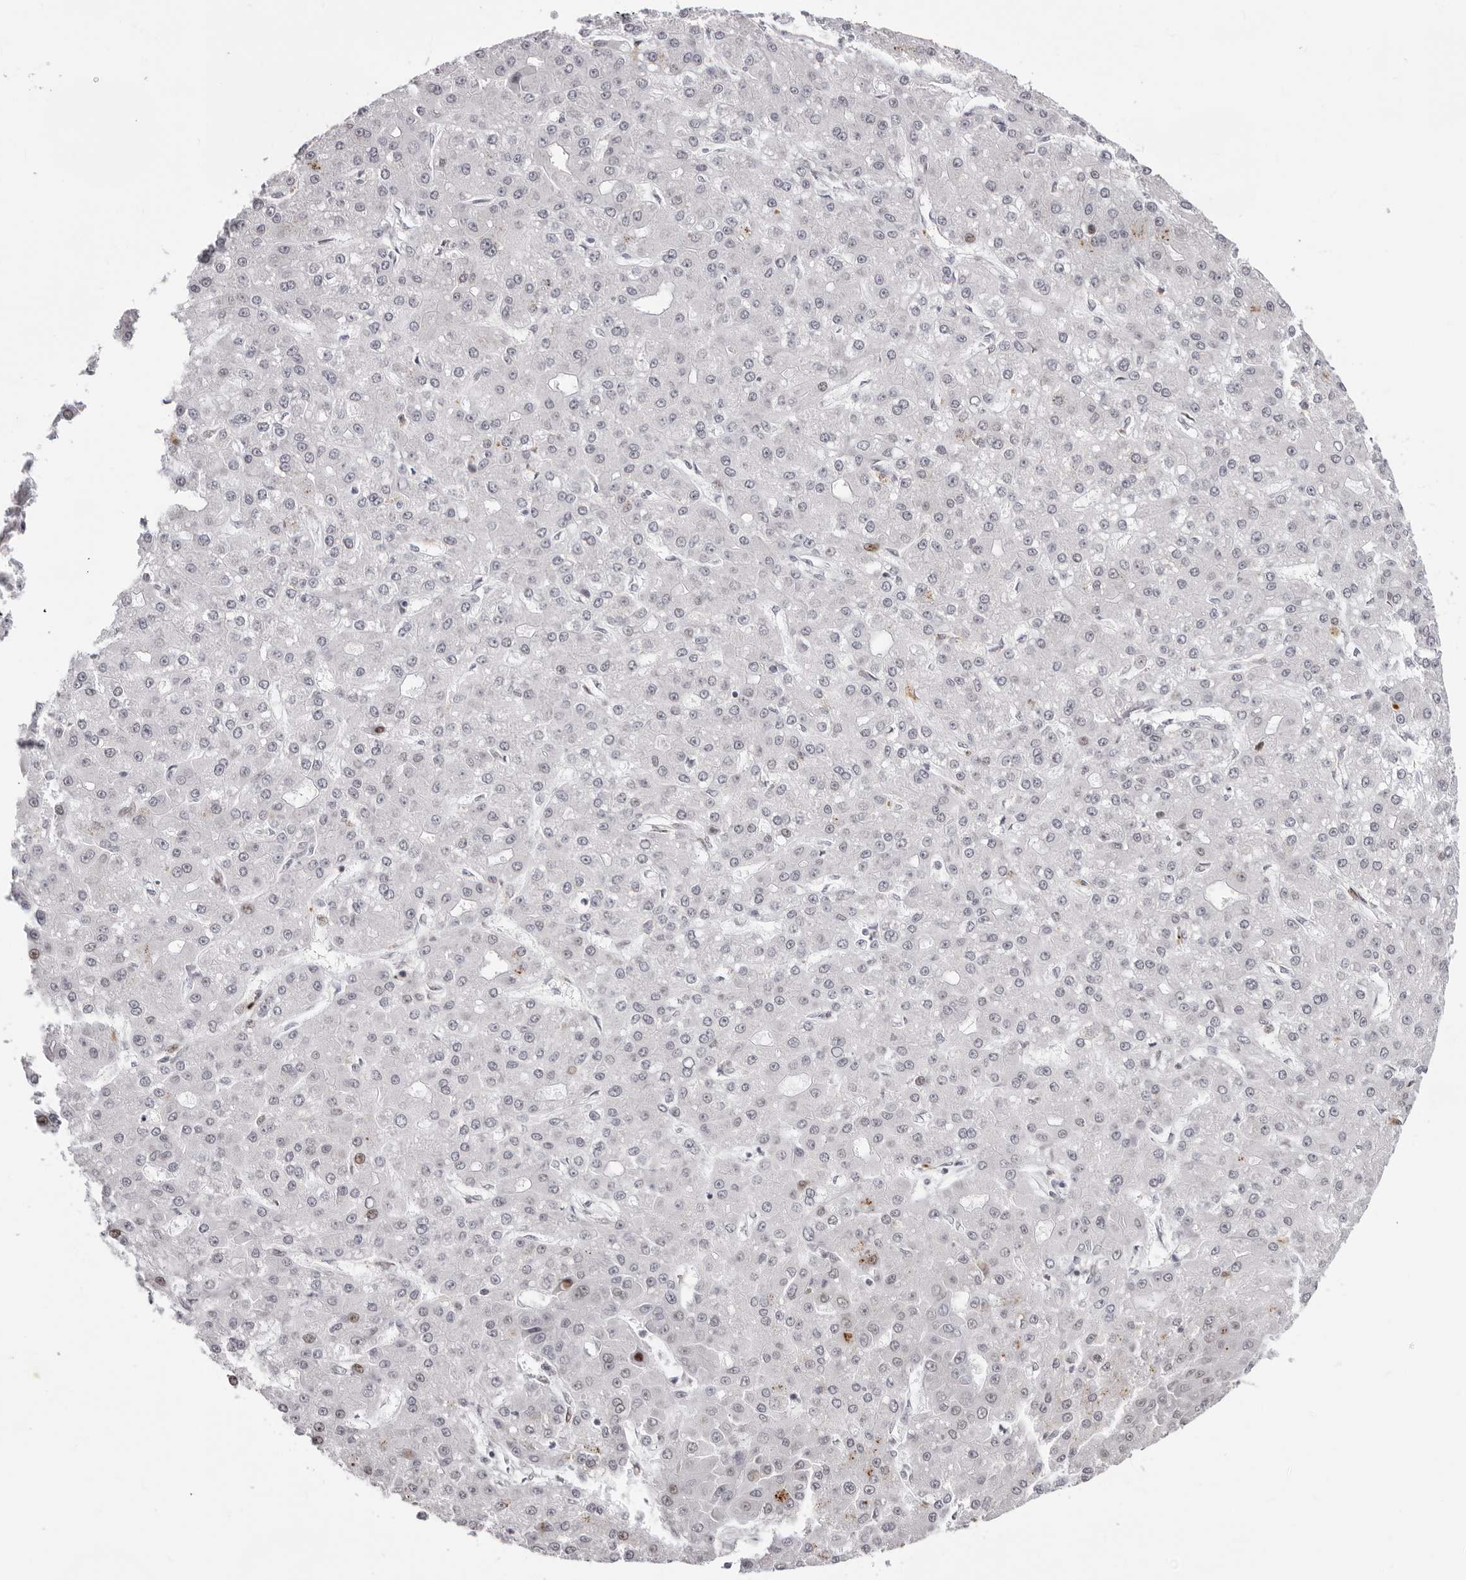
{"staining": {"intensity": "negative", "quantity": "none", "location": "none"}, "tissue": "liver cancer", "cell_type": "Tumor cells", "image_type": "cancer", "snomed": [{"axis": "morphology", "description": "Carcinoma, Hepatocellular, NOS"}, {"axis": "topography", "description": "Liver"}], "caption": "Immunohistochemistry image of hepatocellular carcinoma (liver) stained for a protein (brown), which reveals no staining in tumor cells. The staining is performed using DAB brown chromogen with nuclei counter-stained in using hematoxylin.", "gene": "NTPCR", "patient": {"sex": "male", "age": 67}}